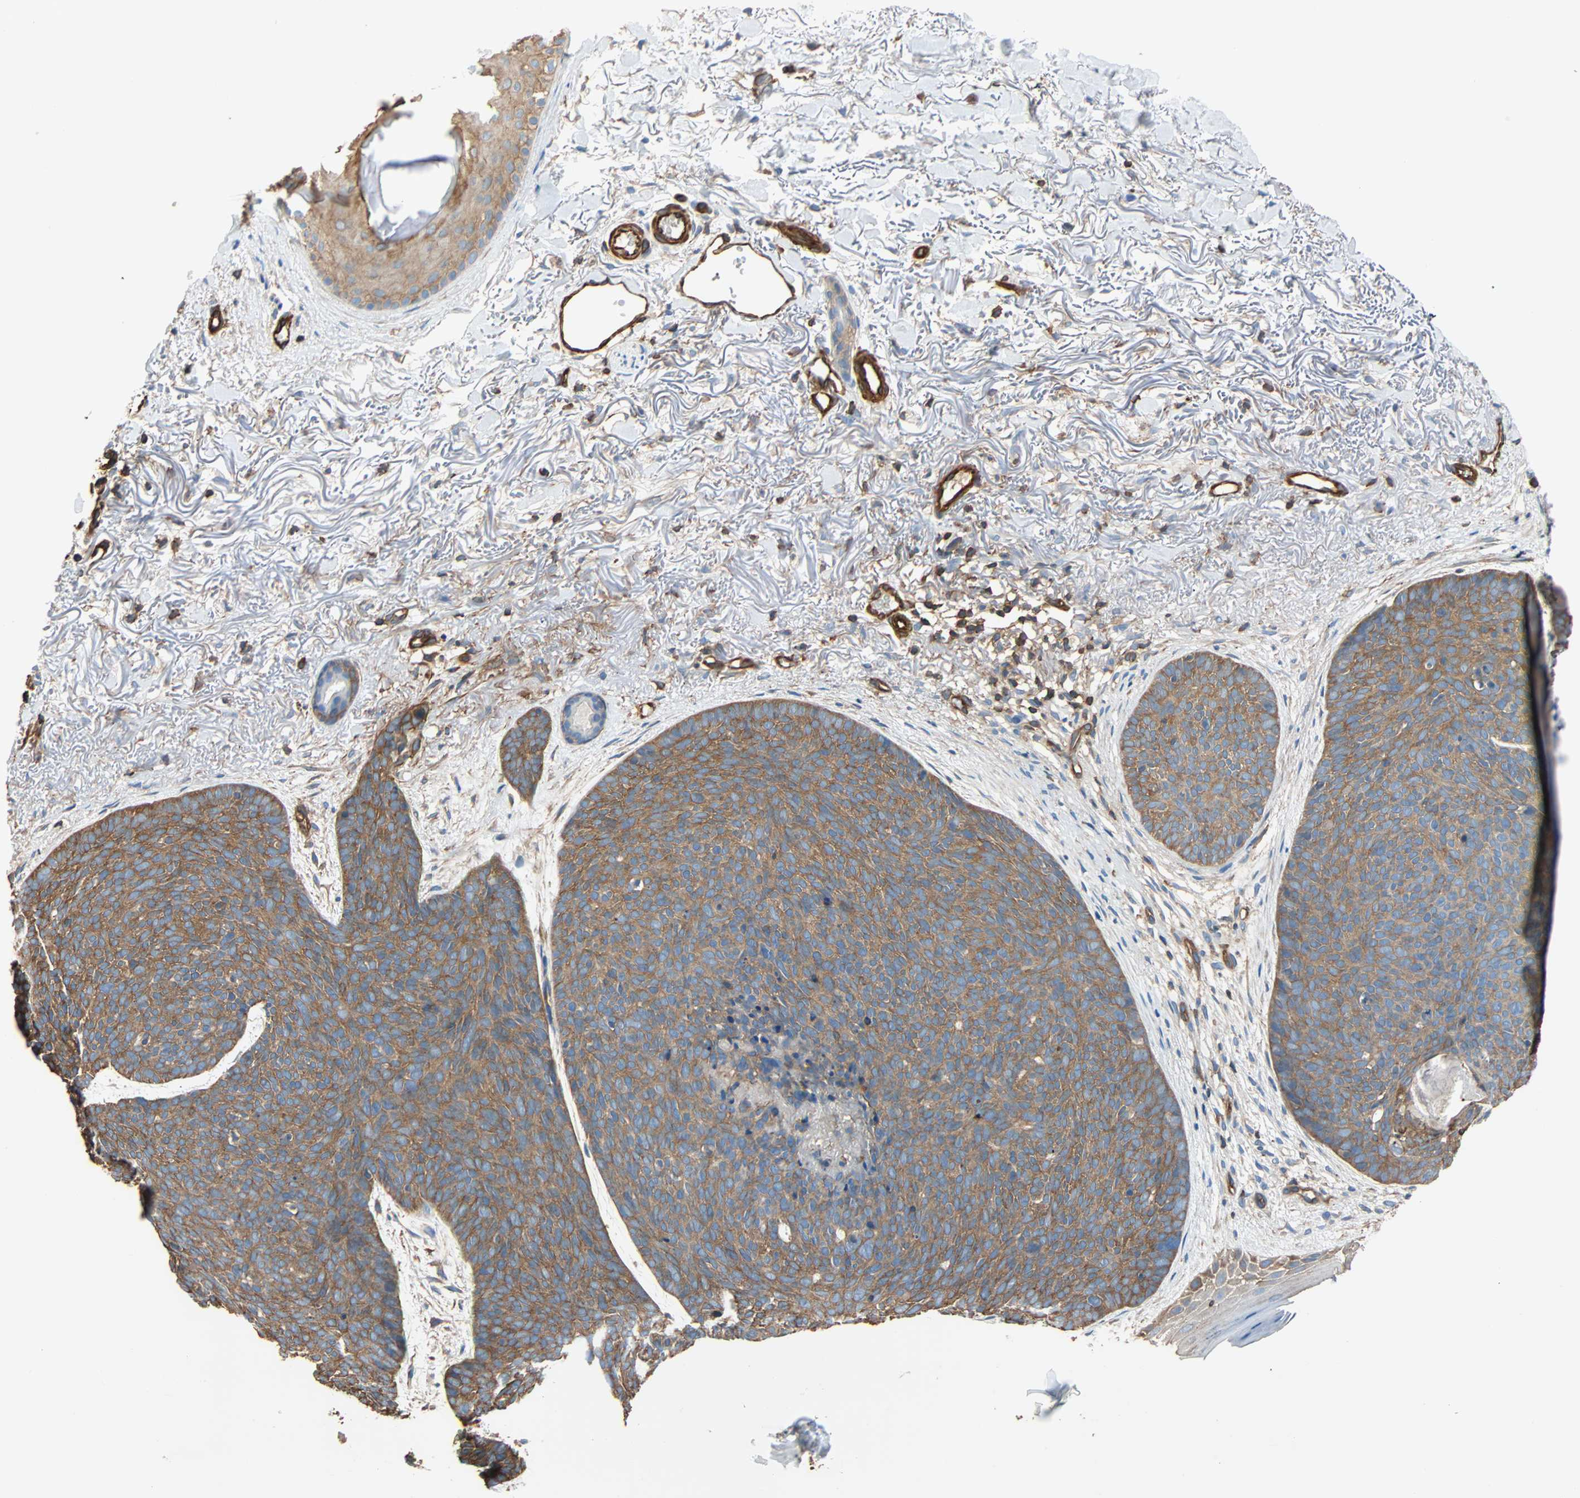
{"staining": {"intensity": "moderate", "quantity": ">75%", "location": "cytoplasmic/membranous"}, "tissue": "skin cancer", "cell_type": "Tumor cells", "image_type": "cancer", "snomed": [{"axis": "morphology", "description": "Normal tissue, NOS"}, {"axis": "morphology", "description": "Basal cell carcinoma"}, {"axis": "topography", "description": "Skin"}], "caption": "High-power microscopy captured an immunohistochemistry histopathology image of skin cancer, revealing moderate cytoplasmic/membranous staining in about >75% of tumor cells.", "gene": "GALNT10", "patient": {"sex": "female", "age": 70}}